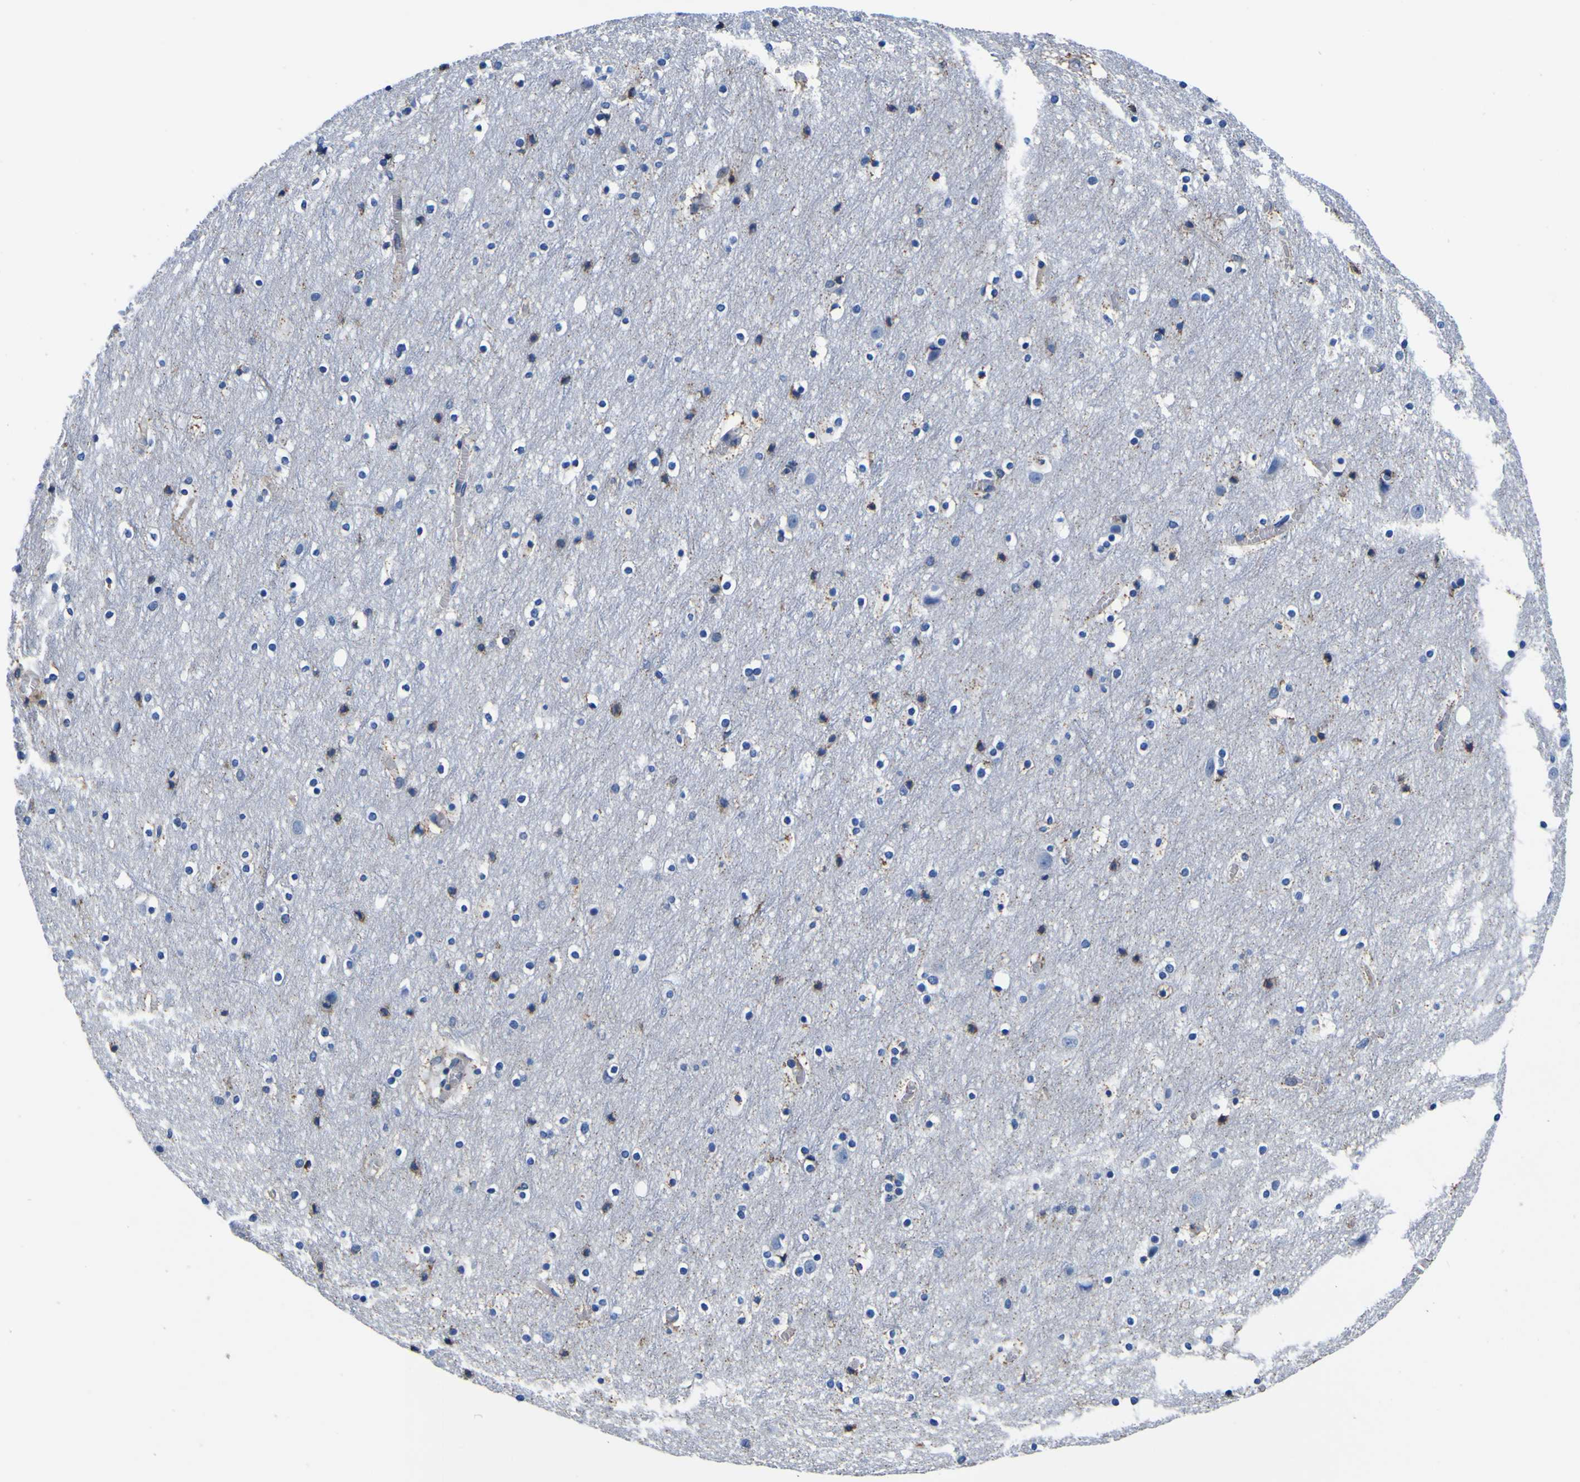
{"staining": {"intensity": "weak", "quantity": "25%-75%", "location": "cytoplasmic/membranous"}, "tissue": "cerebral cortex", "cell_type": "Endothelial cells", "image_type": "normal", "snomed": [{"axis": "morphology", "description": "Normal tissue, NOS"}, {"axis": "topography", "description": "Cerebral cortex"}], "caption": "Cerebral cortex stained with immunohistochemistry (IHC) shows weak cytoplasmic/membranous expression in about 25%-75% of endothelial cells. The protein is stained brown, and the nuclei are stained in blue (DAB (3,3'-diaminobenzidine) IHC with brightfield microscopy, high magnification).", "gene": "PXDN", "patient": {"sex": "male", "age": 45}}